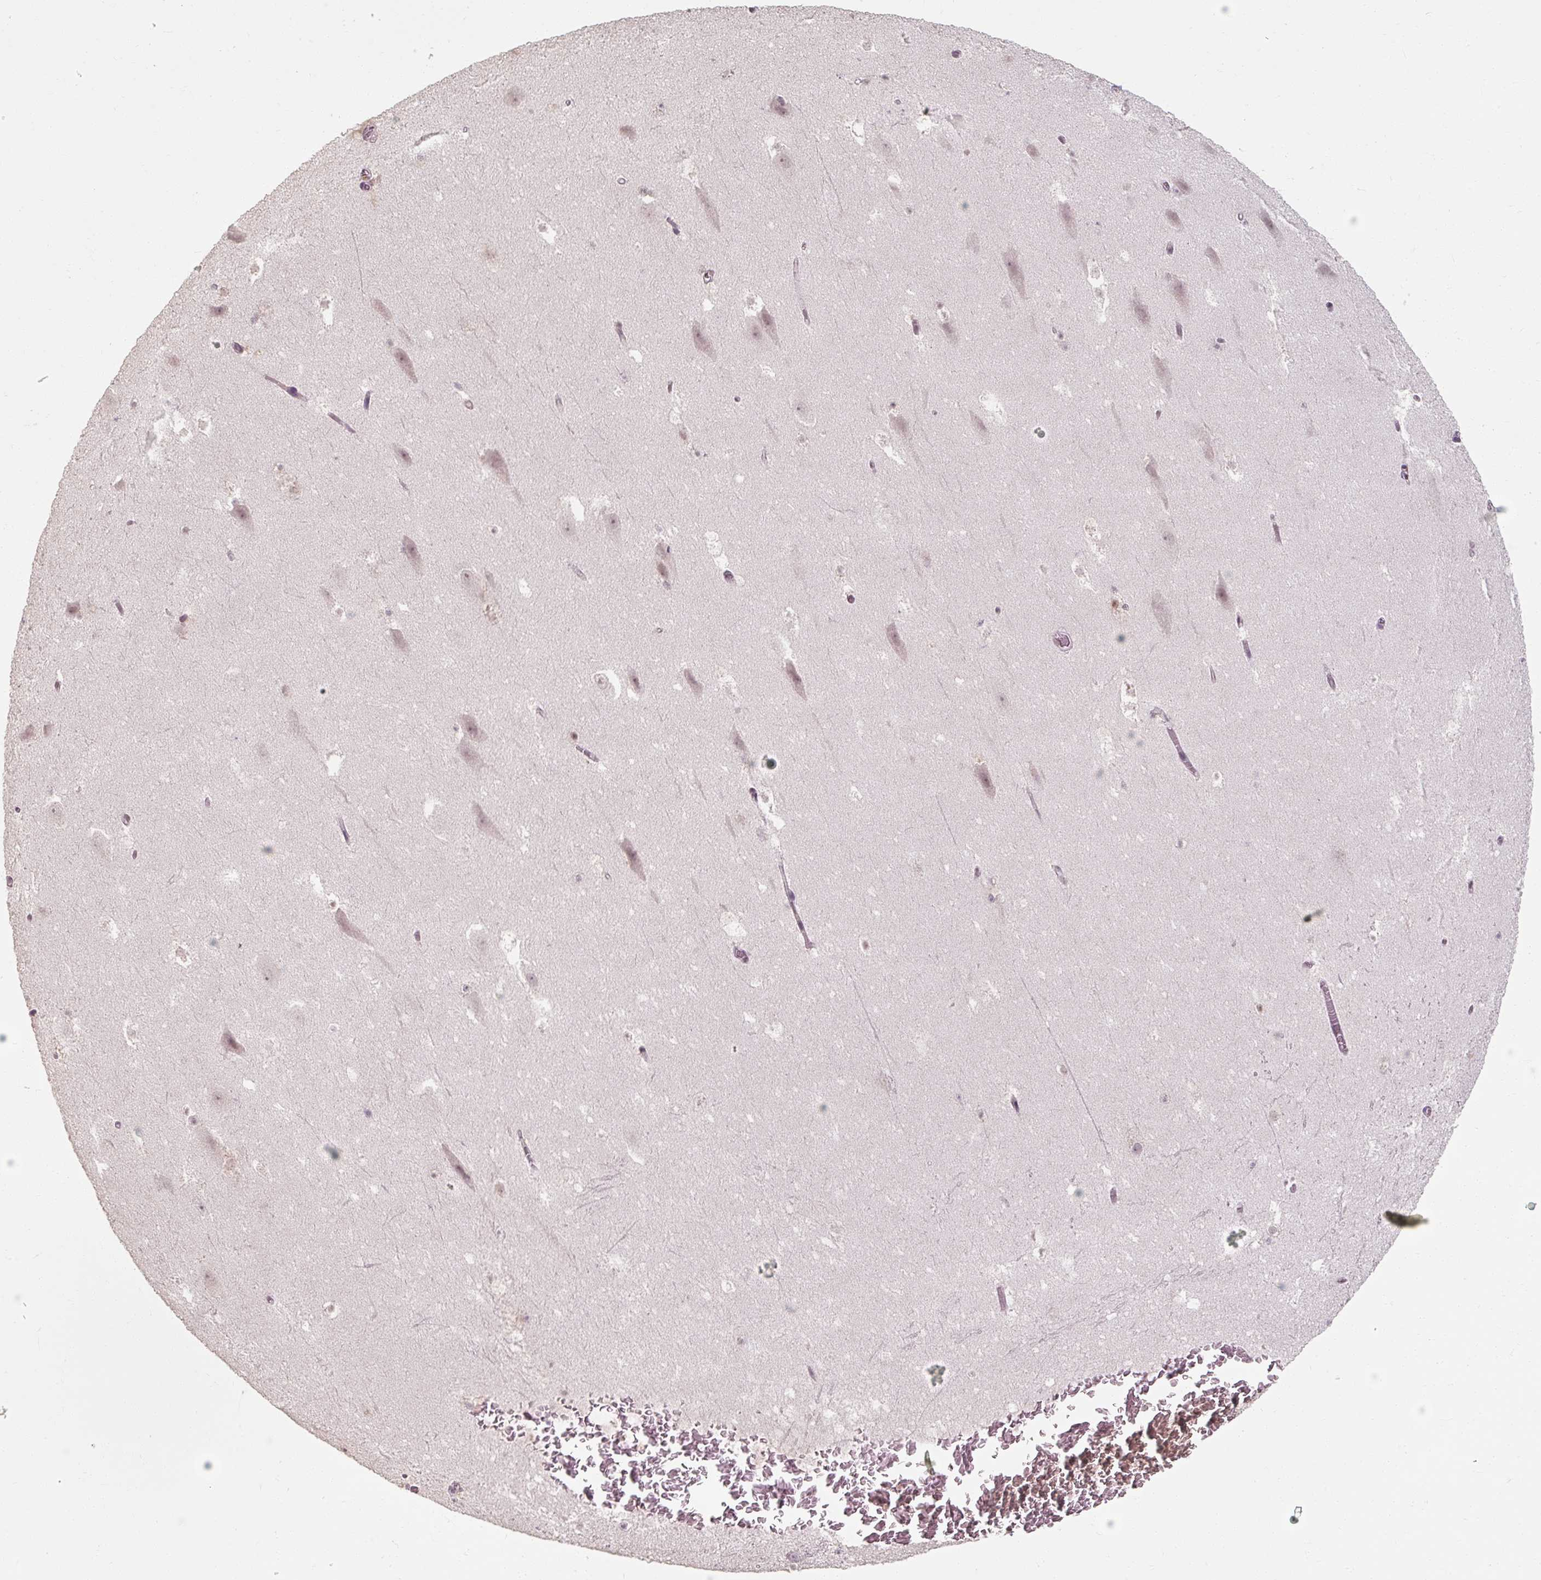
{"staining": {"intensity": "negative", "quantity": "none", "location": "none"}, "tissue": "hippocampus", "cell_type": "Glial cells", "image_type": "normal", "snomed": [{"axis": "morphology", "description": "Normal tissue, NOS"}, {"axis": "topography", "description": "Hippocampus"}], "caption": "High power microscopy photomicrograph of an IHC micrograph of normal hippocampus, revealing no significant positivity in glial cells.", "gene": "ENSG00000291316", "patient": {"sex": "female", "age": 42}}